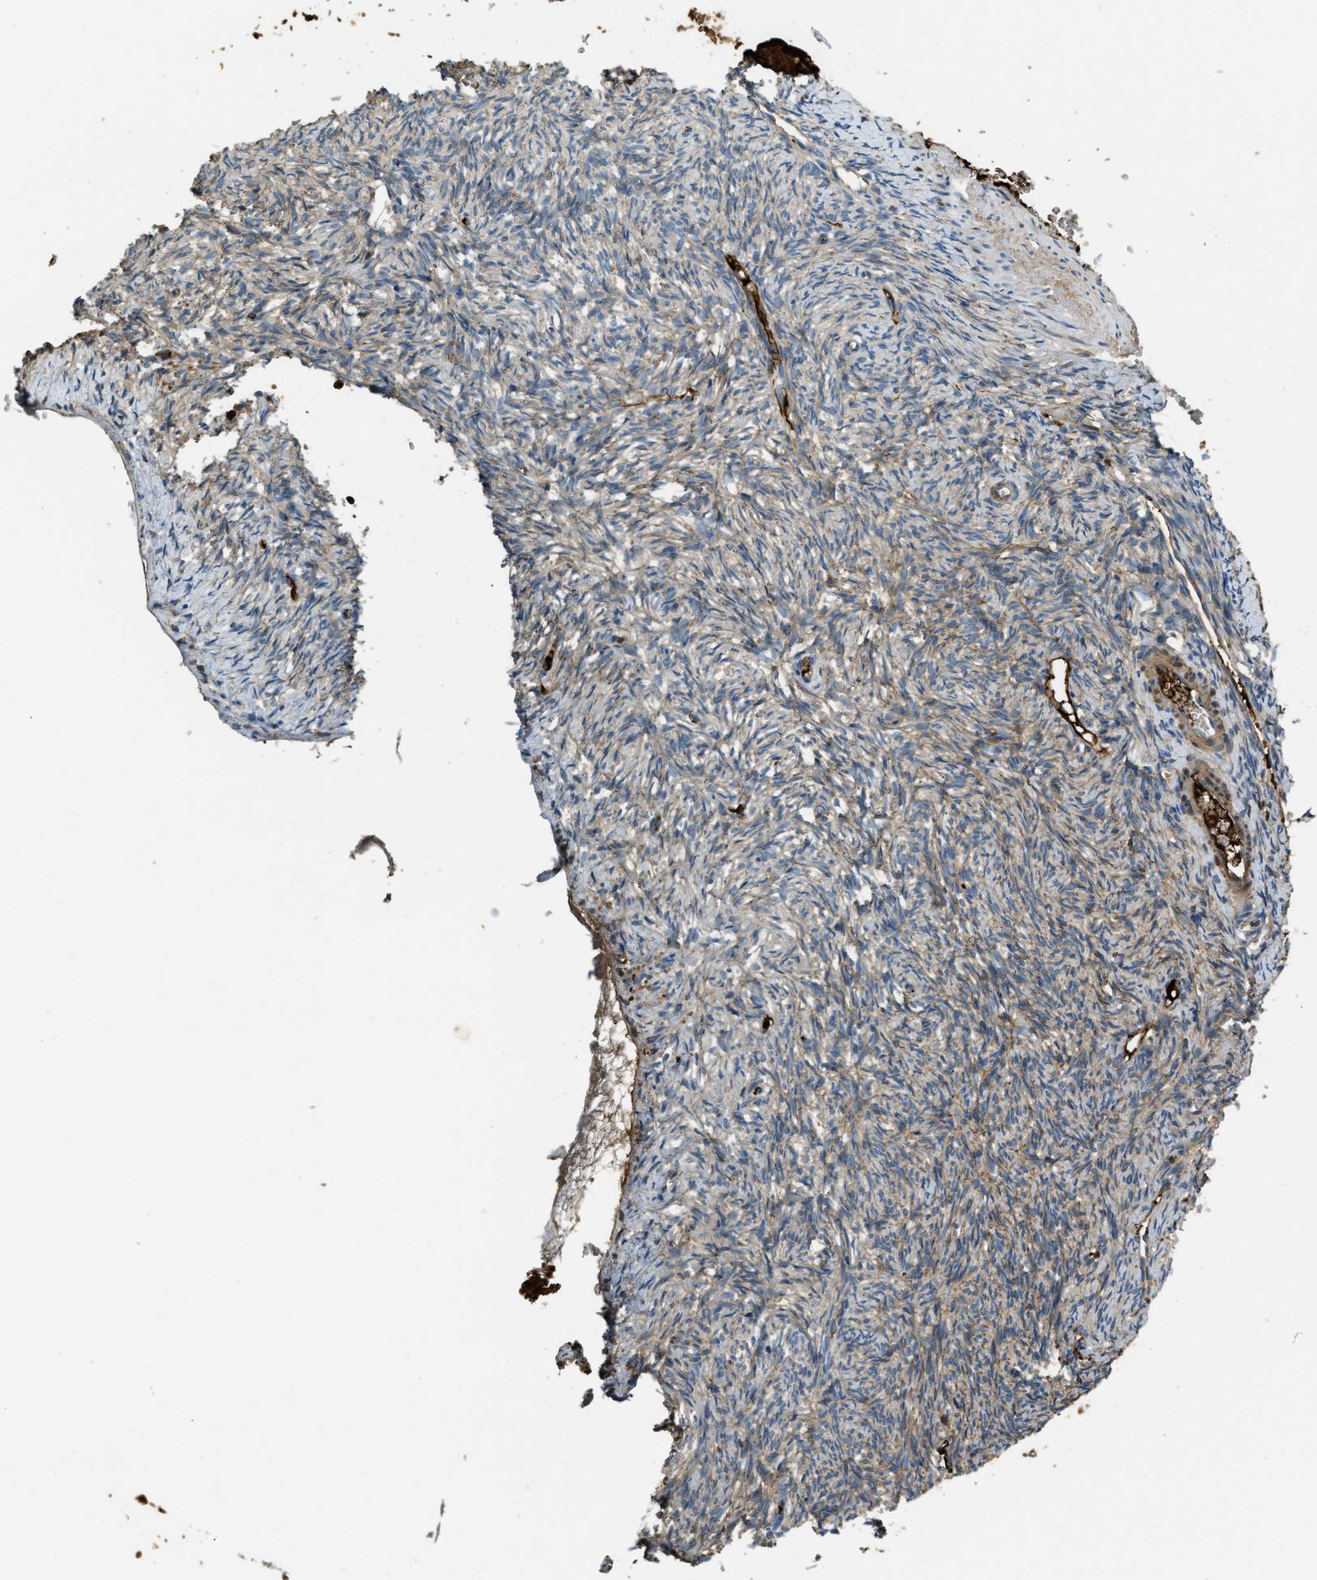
{"staining": {"intensity": "negative", "quantity": "none", "location": "none"}, "tissue": "ovary", "cell_type": "Follicle cells", "image_type": "normal", "snomed": [{"axis": "morphology", "description": "Normal tissue, NOS"}, {"axis": "topography", "description": "Ovary"}], "caption": "A histopathology image of ovary stained for a protein displays no brown staining in follicle cells.", "gene": "PRTN3", "patient": {"sex": "female", "age": 33}}